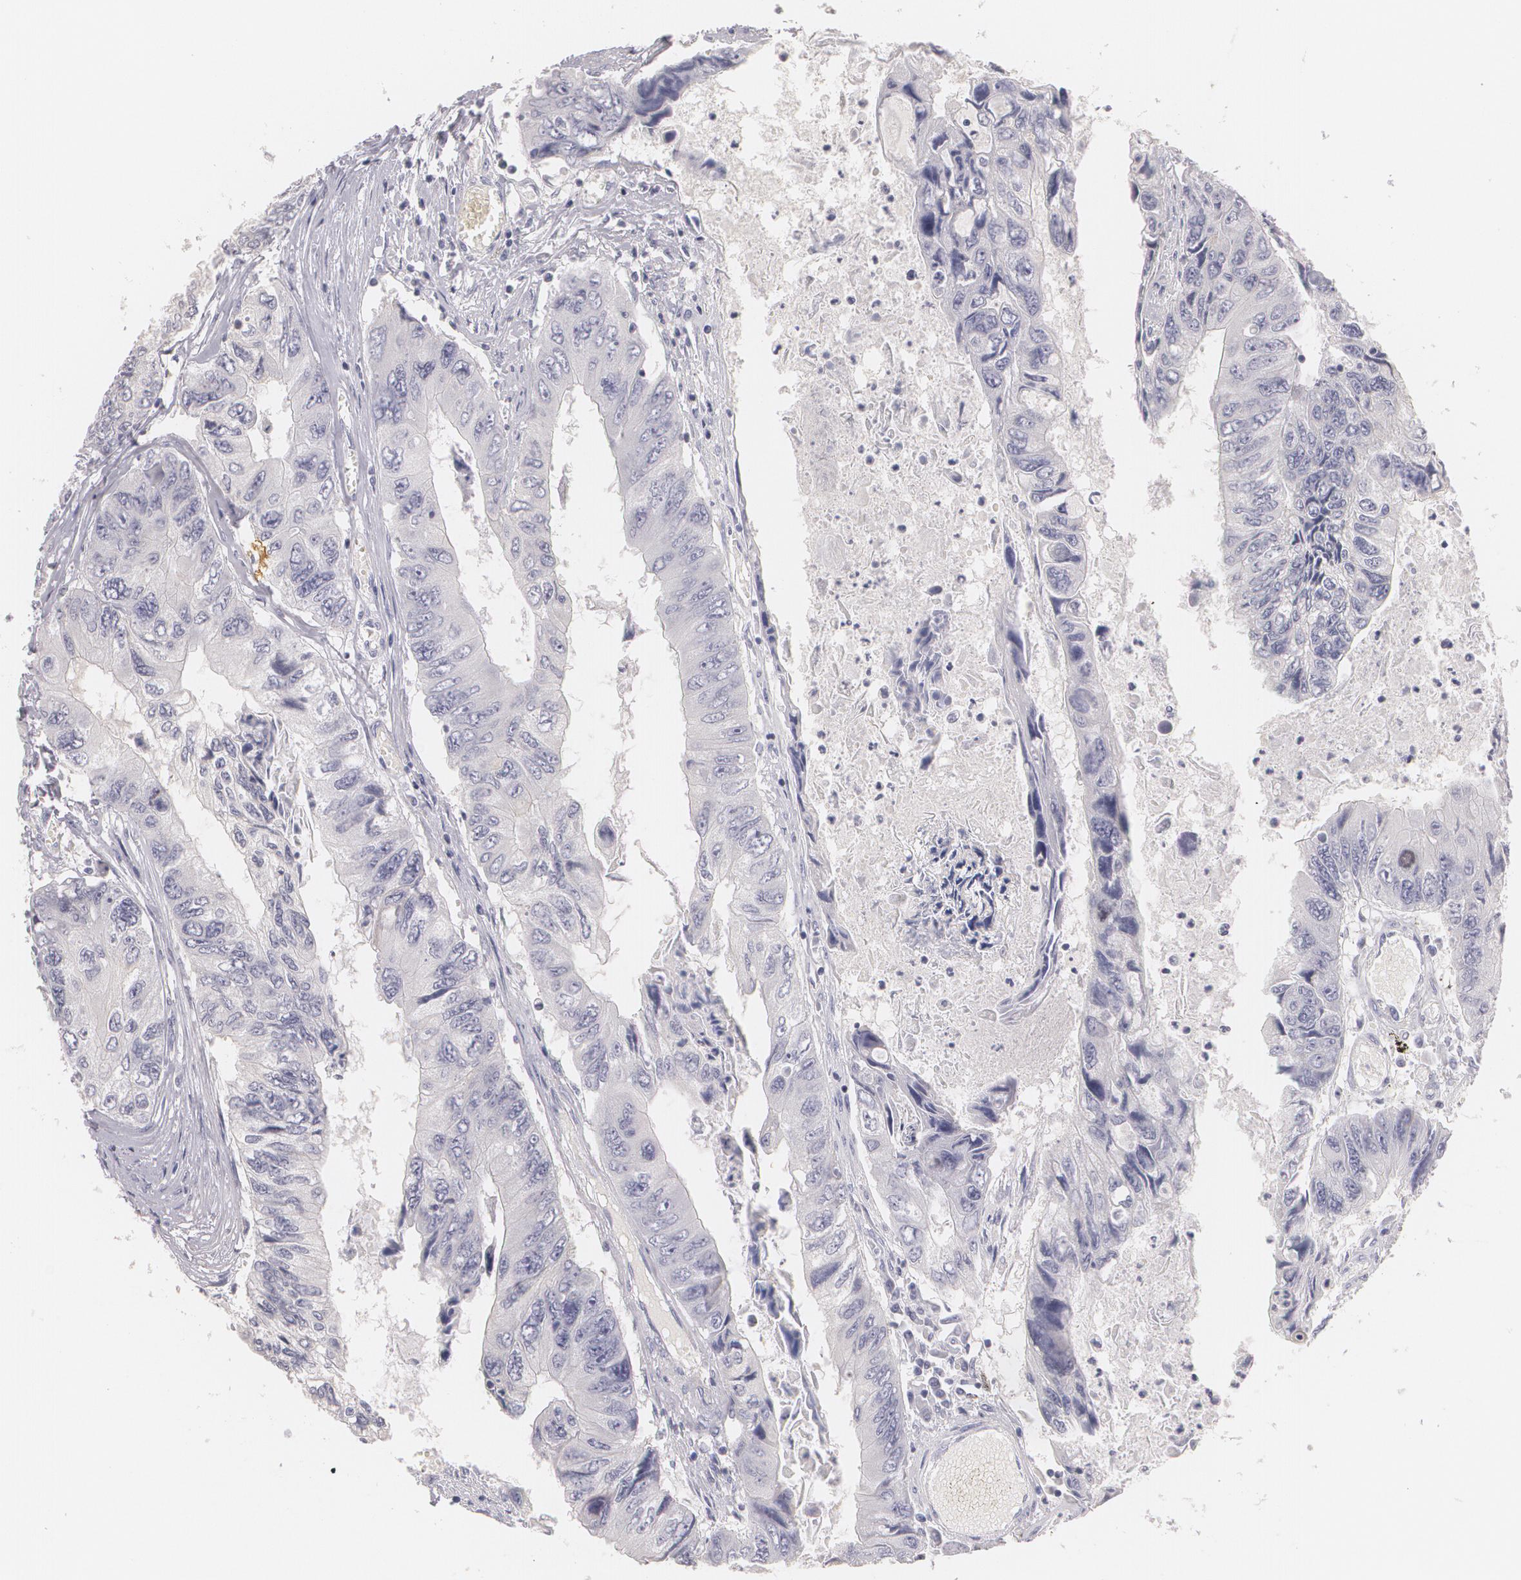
{"staining": {"intensity": "negative", "quantity": "none", "location": "none"}, "tissue": "colorectal cancer", "cell_type": "Tumor cells", "image_type": "cancer", "snomed": [{"axis": "morphology", "description": "Adenocarcinoma, NOS"}, {"axis": "topography", "description": "Rectum"}], "caption": "The photomicrograph exhibits no staining of tumor cells in adenocarcinoma (colorectal).", "gene": "NGFR", "patient": {"sex": "female", "age": 82}}